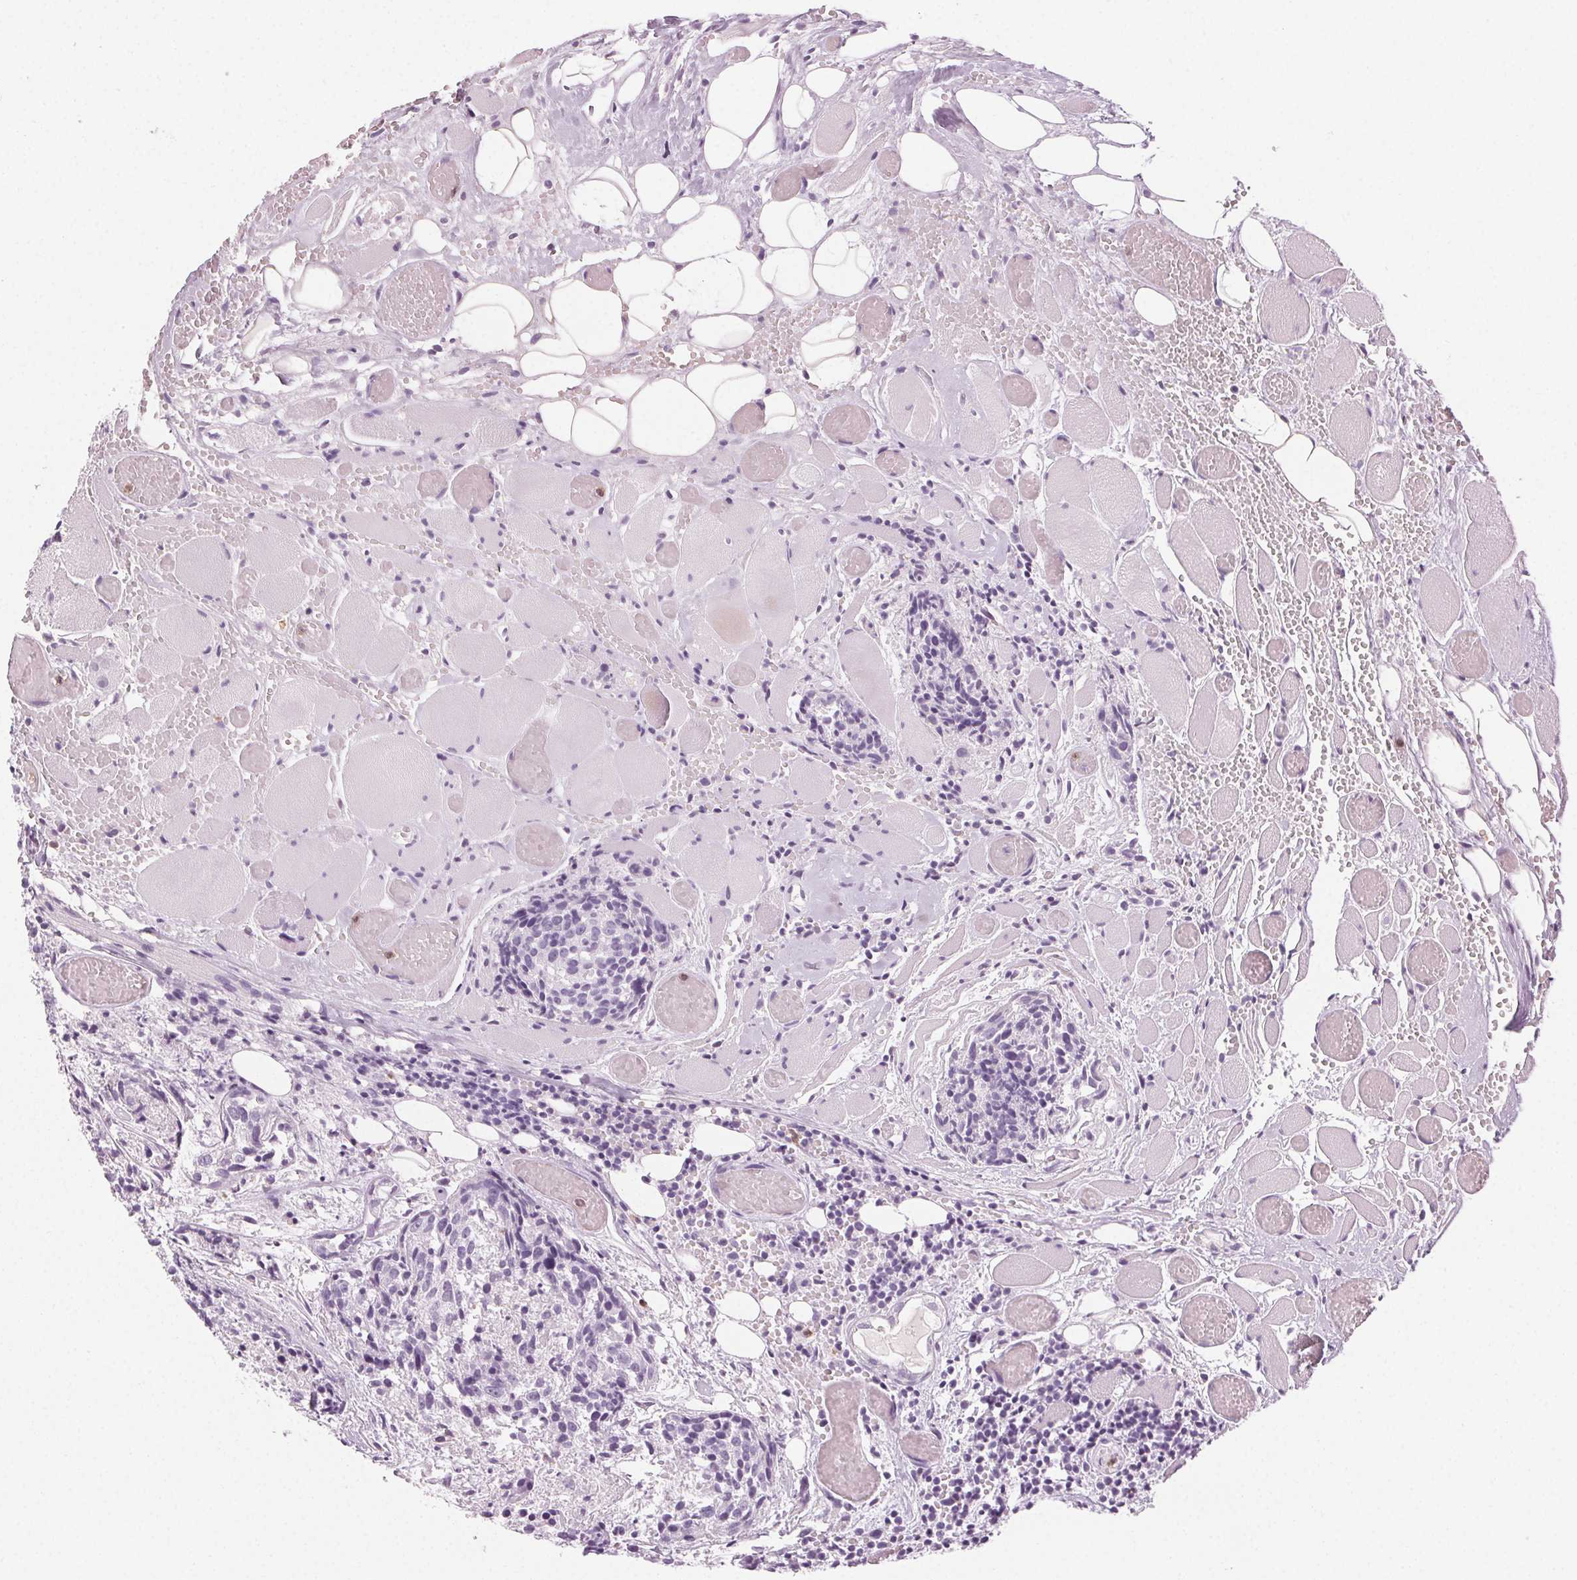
{"staining": {"intensity": "negative", "quantity": "none", "location": "none"}, "tissue": "head and neck cancer", "cell_type": "Tumor cells", "image_type": "cancer", "snomed": [{"axis": "morphology", "description": "Squamous cell carcinoma, NOS"}, {"axis": "topography", "description": "Oral tissue"}, {"axis": "topography", "description": "Head-Neck"}], "caption": "DAB (3,3'-diaminobenzidine) immunohistochemical staining of human head and neck cancer (squamous cell carcinoma) shows no significant positivity in tumor cells.", "gene": "MPO", "patient": {"sex": "male", "age": 64}}